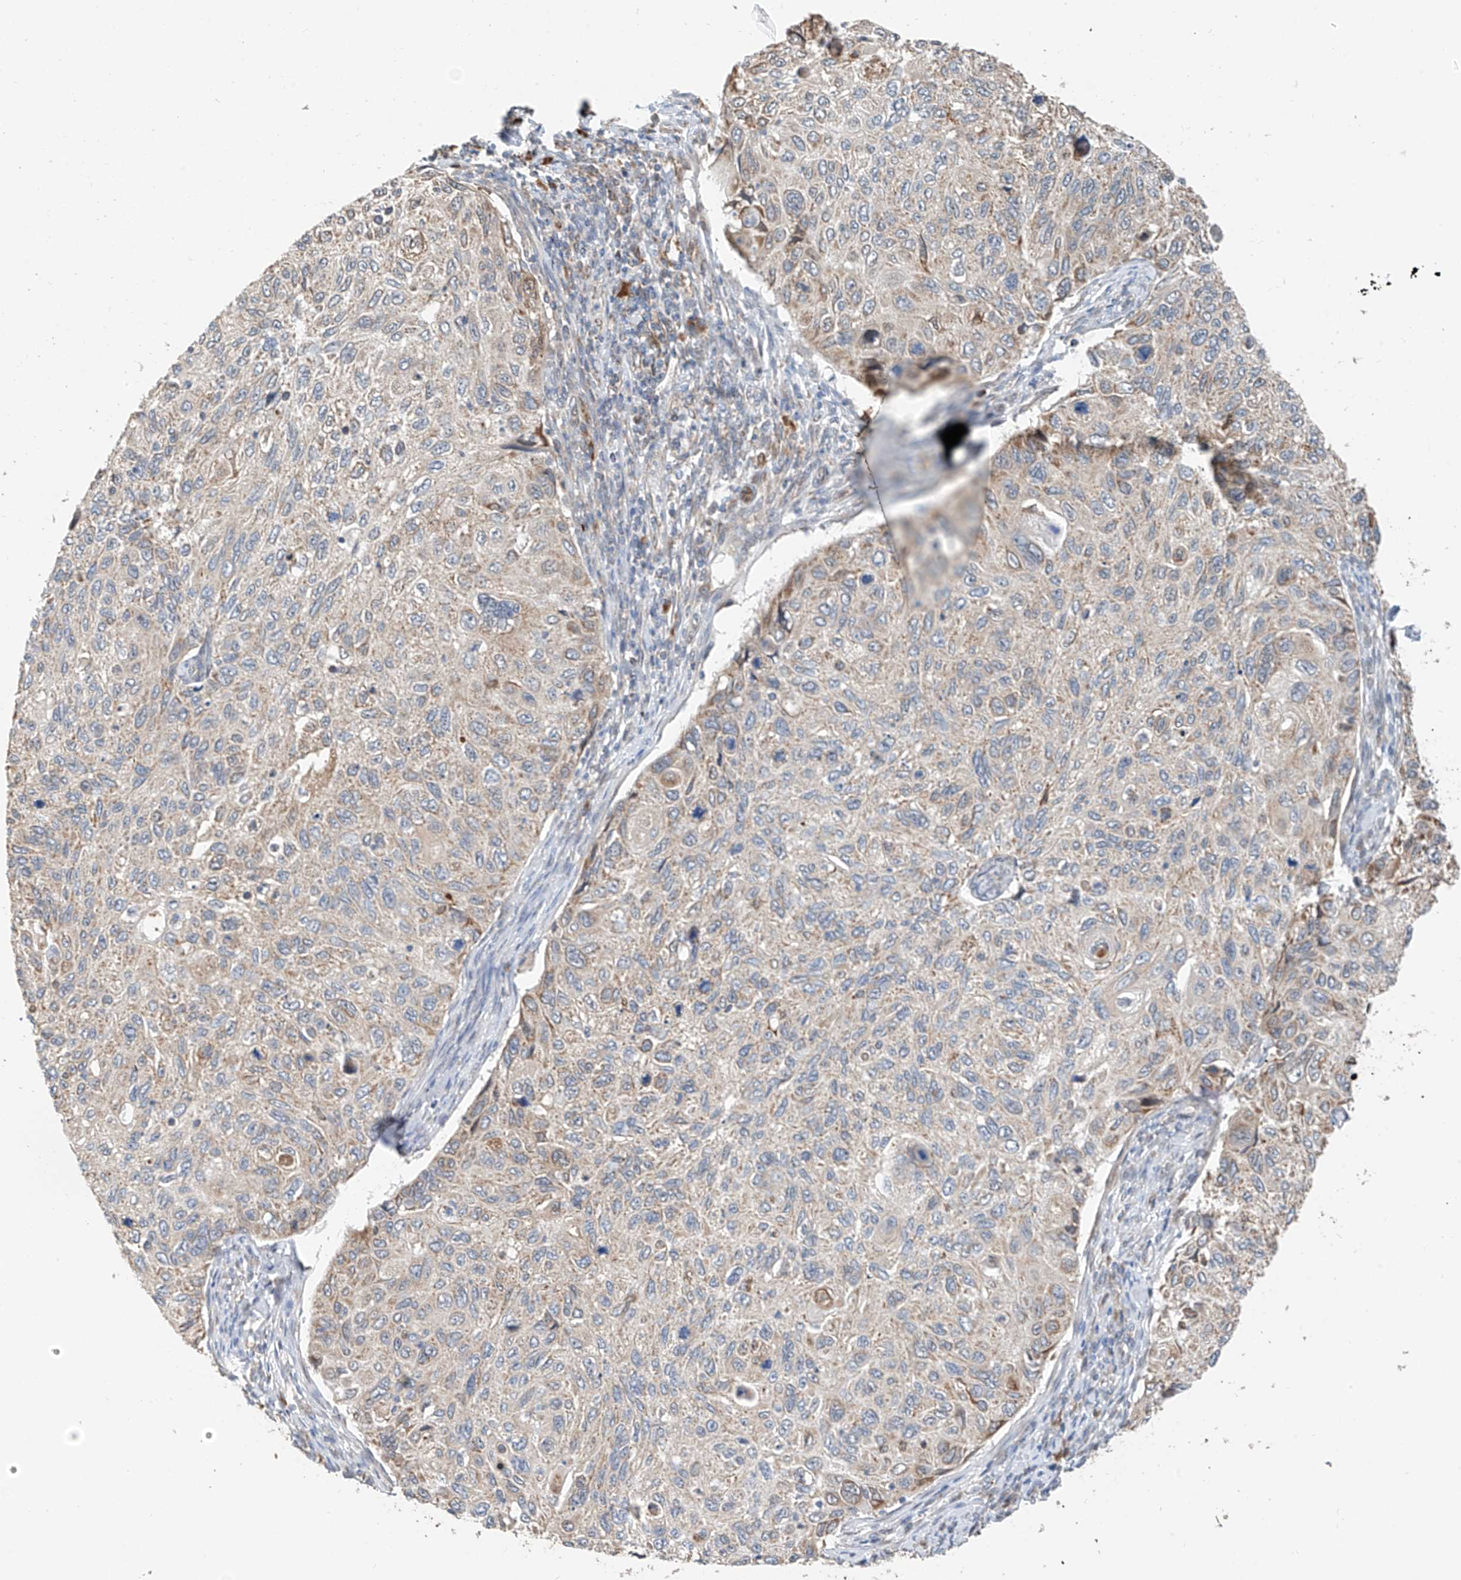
{"staining": {"intensity": "weak", "quantity": "<25%", "location": "cytoplasmic/membranous"}, "tissue": "cervical cancer", "cell_type": "Tumor cells", "image_type": "cancer", "snomed": [{"axis": "morphology", "description": "Squamous cell carcinoma, NOS"}, {"axis": "topography", "description": "Cervix"}], "caption": "Tumor cells show no significant expression in cervical cancer (squamous cell carcinoma).", "gene": "PPA2", "patient": {"sex": "female", "age": 70}}